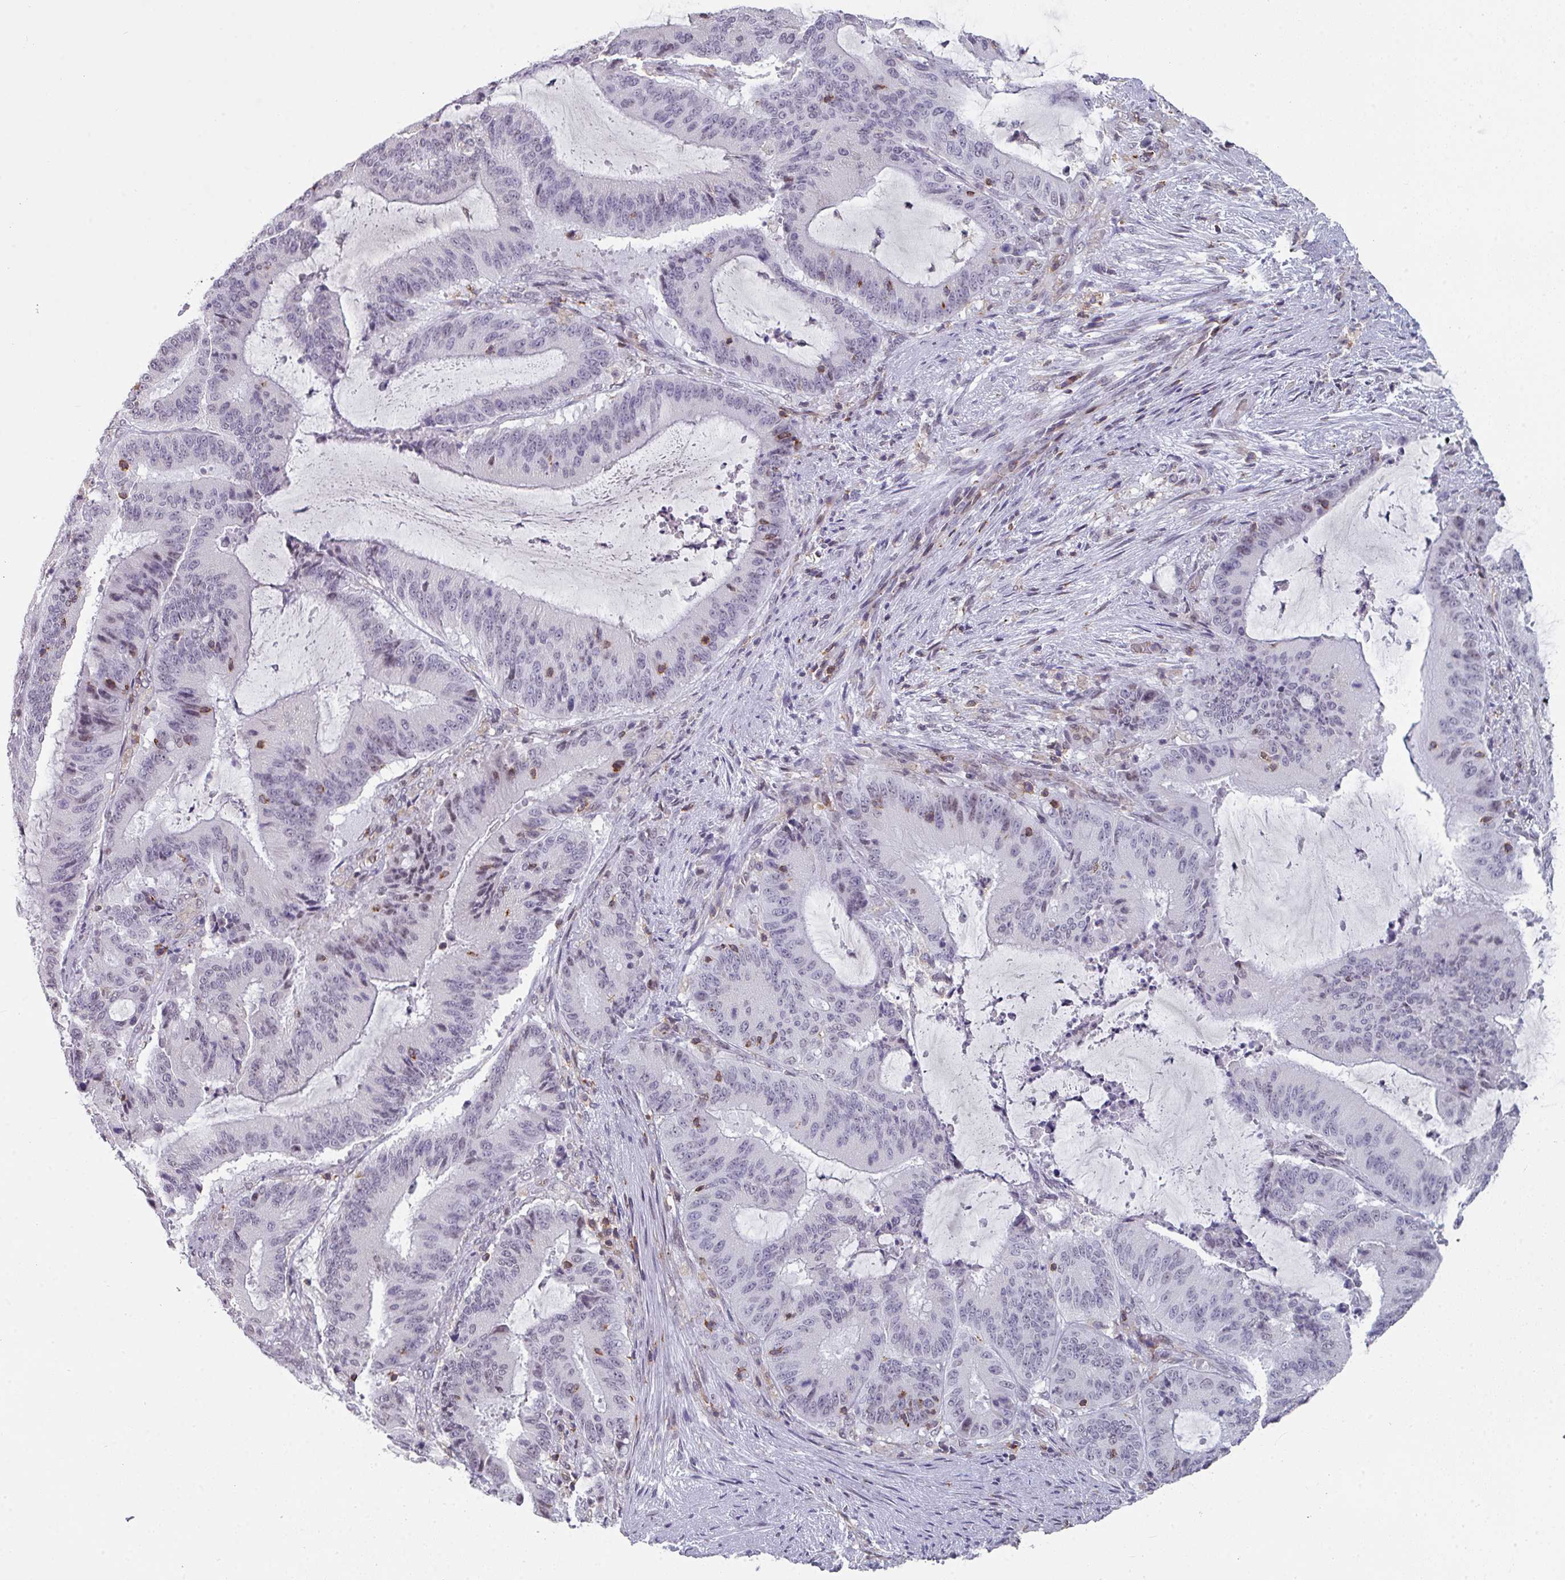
{"staining": {"intensity": "weak", "quantity": "<25%", "location": "nuclear"}, "tissue": "liver cancer", "cell_type": "Tumor cells", "image_type": "cancer", "snomed": [{"axis": "morphology", "description": "Normal tissue, NOS"}, {"axis": "morphology", "description": "Cholangiocarcinoma"}, {"axis": "topography", "description": "Liver"}, {"axis": "topography", "description": "Peripheral nerve tissue"}], "caption": "Immunohistochemistry (IHC) of human liver cancer (cholangiocarcinoma) reveals no staining in tumor cells.", "gene": "RASAL3", "patient": {"sex": "female", "age": 73}}